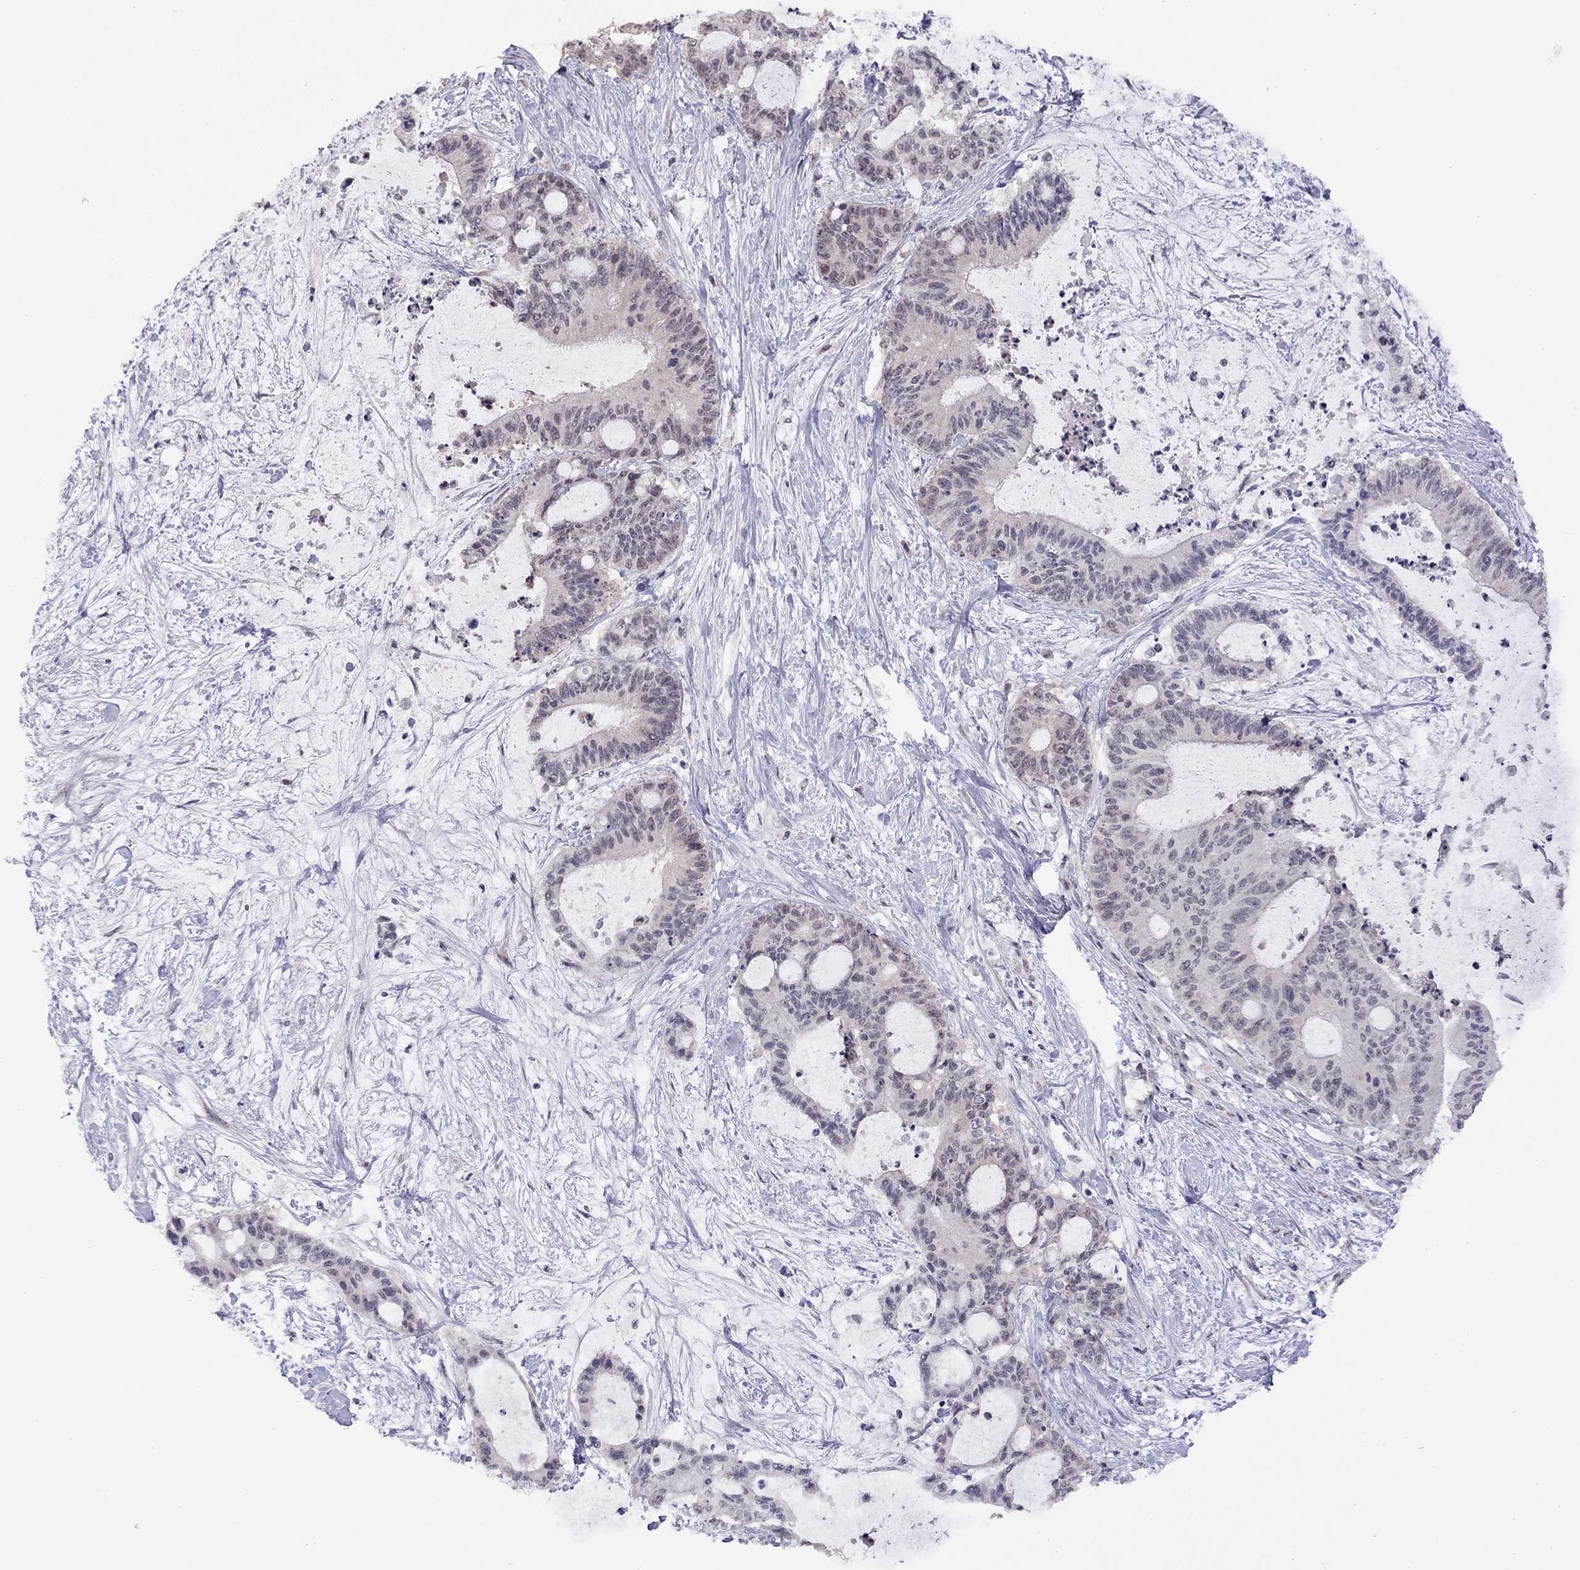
{"staining": {"intensity": "weak", "quantity": "<25%", "location": "cytoplasmic/membranous"}, "tissue": "liver cancer", "cell_type": "Tumor cells", "image_type": "cancer", "snomed": [{"axis": "morphology", "description": "Cholangiocarcinoma"}, {"axis": "topography", "description": "Liver"}], "caption": "Immunohistochemistry (IHC) photomicrograph of human liver cancer stained for a protein (brown), which exhibits no positivity in tumor cells.", "gene": "HES5", "patient": {"sex": "female", "age": 73}}